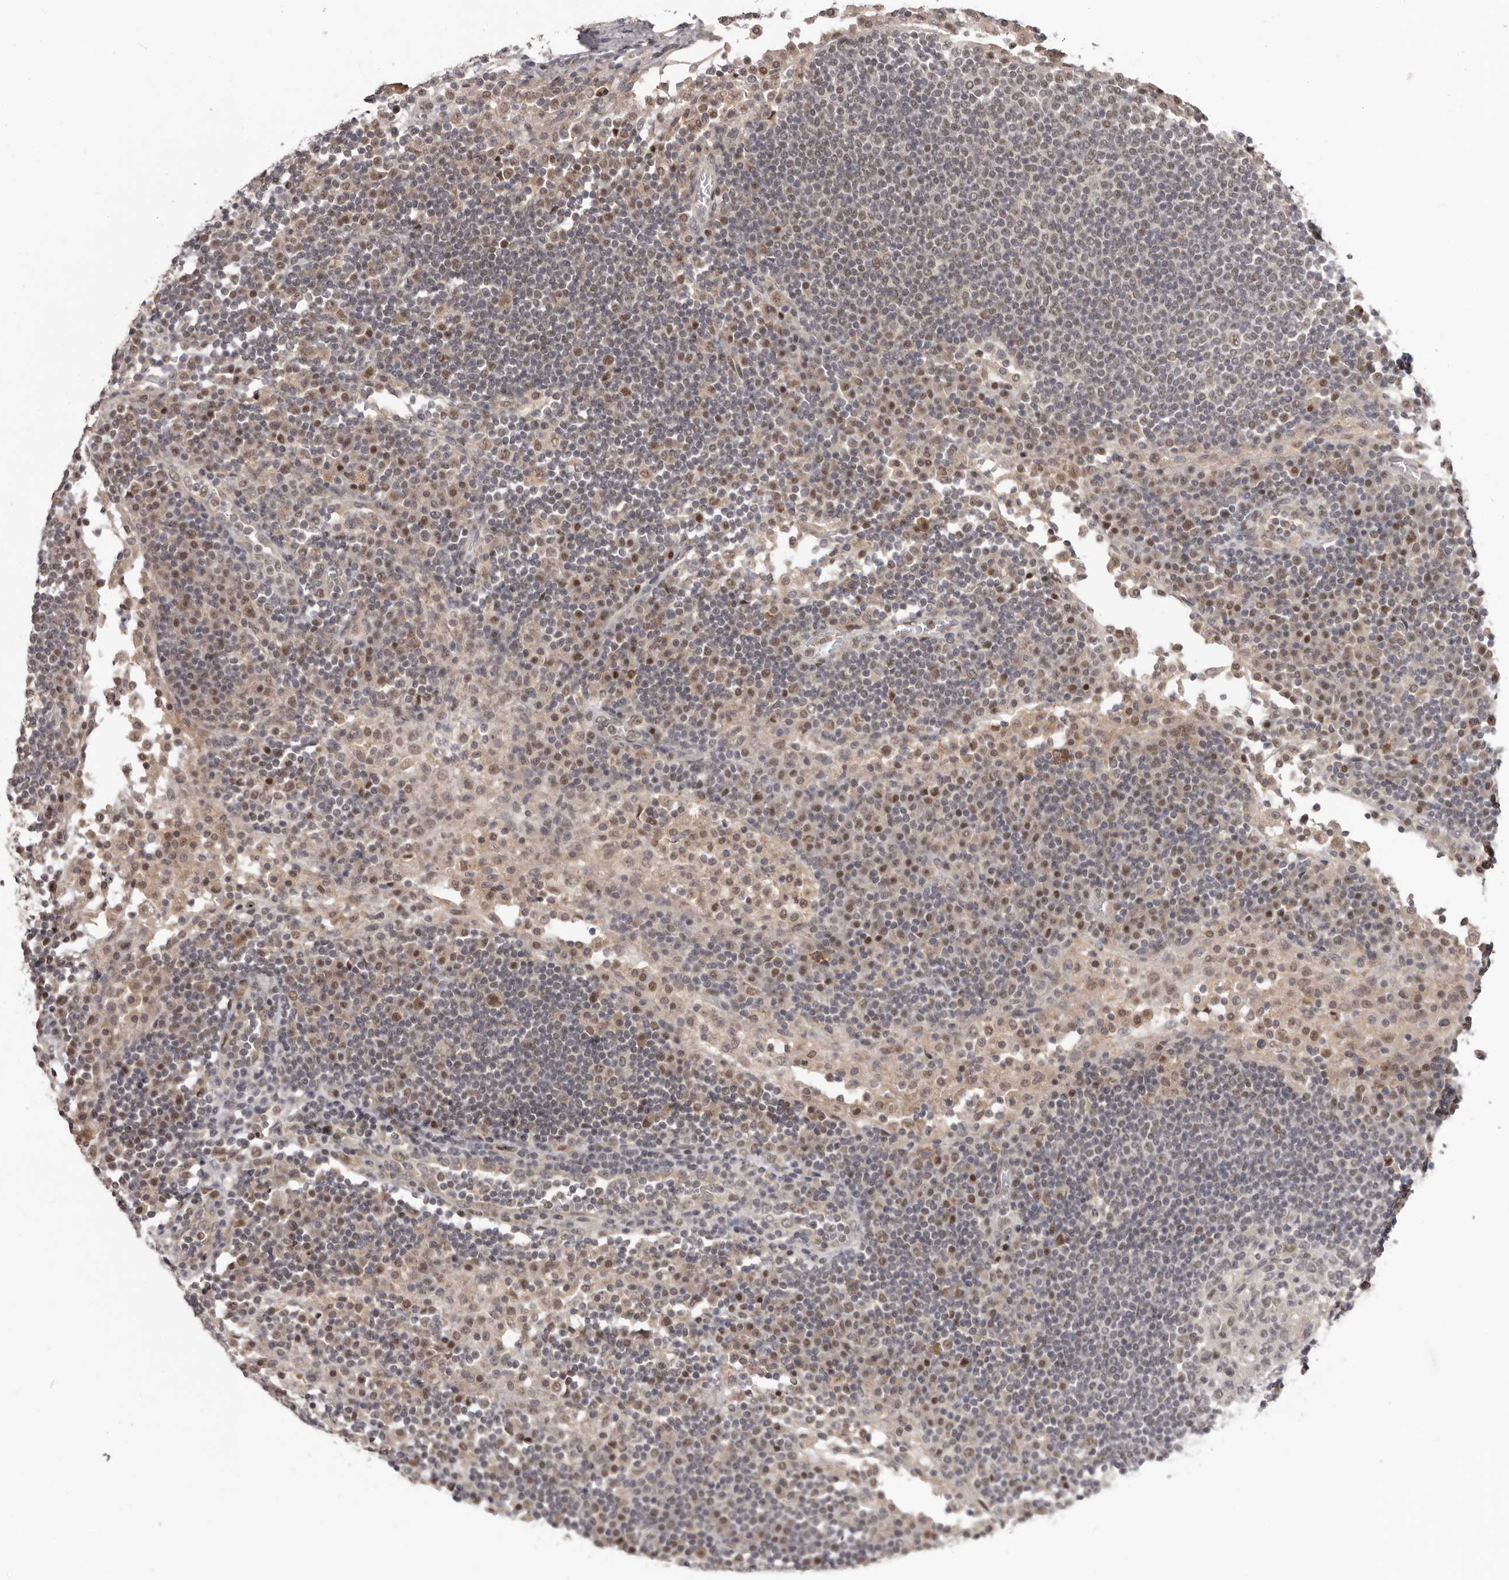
{"staining": {"intensity": "negative", "quantity": "none", "location": "none"}, "tissue": "lymph node", "cell_type": "Germinal center cells", "image_type": "normal", "snomed": [{"axis": "morphology", "description": "Normal tissue, NOS"}, {"axis": "topography", "description": "Lymph node"}], "caption": "Immunohistochemistry (IHC) image of benign human lymph node stained for a protein (brown), which demonstrates no staining in germinal center cells. Brightfield microscopy of IHC stained with DAB (brown) and hematoxylin (blue), captured at high magnification.", "gene": "TBX5", "patient": {"sex": "female", "age": 53}}